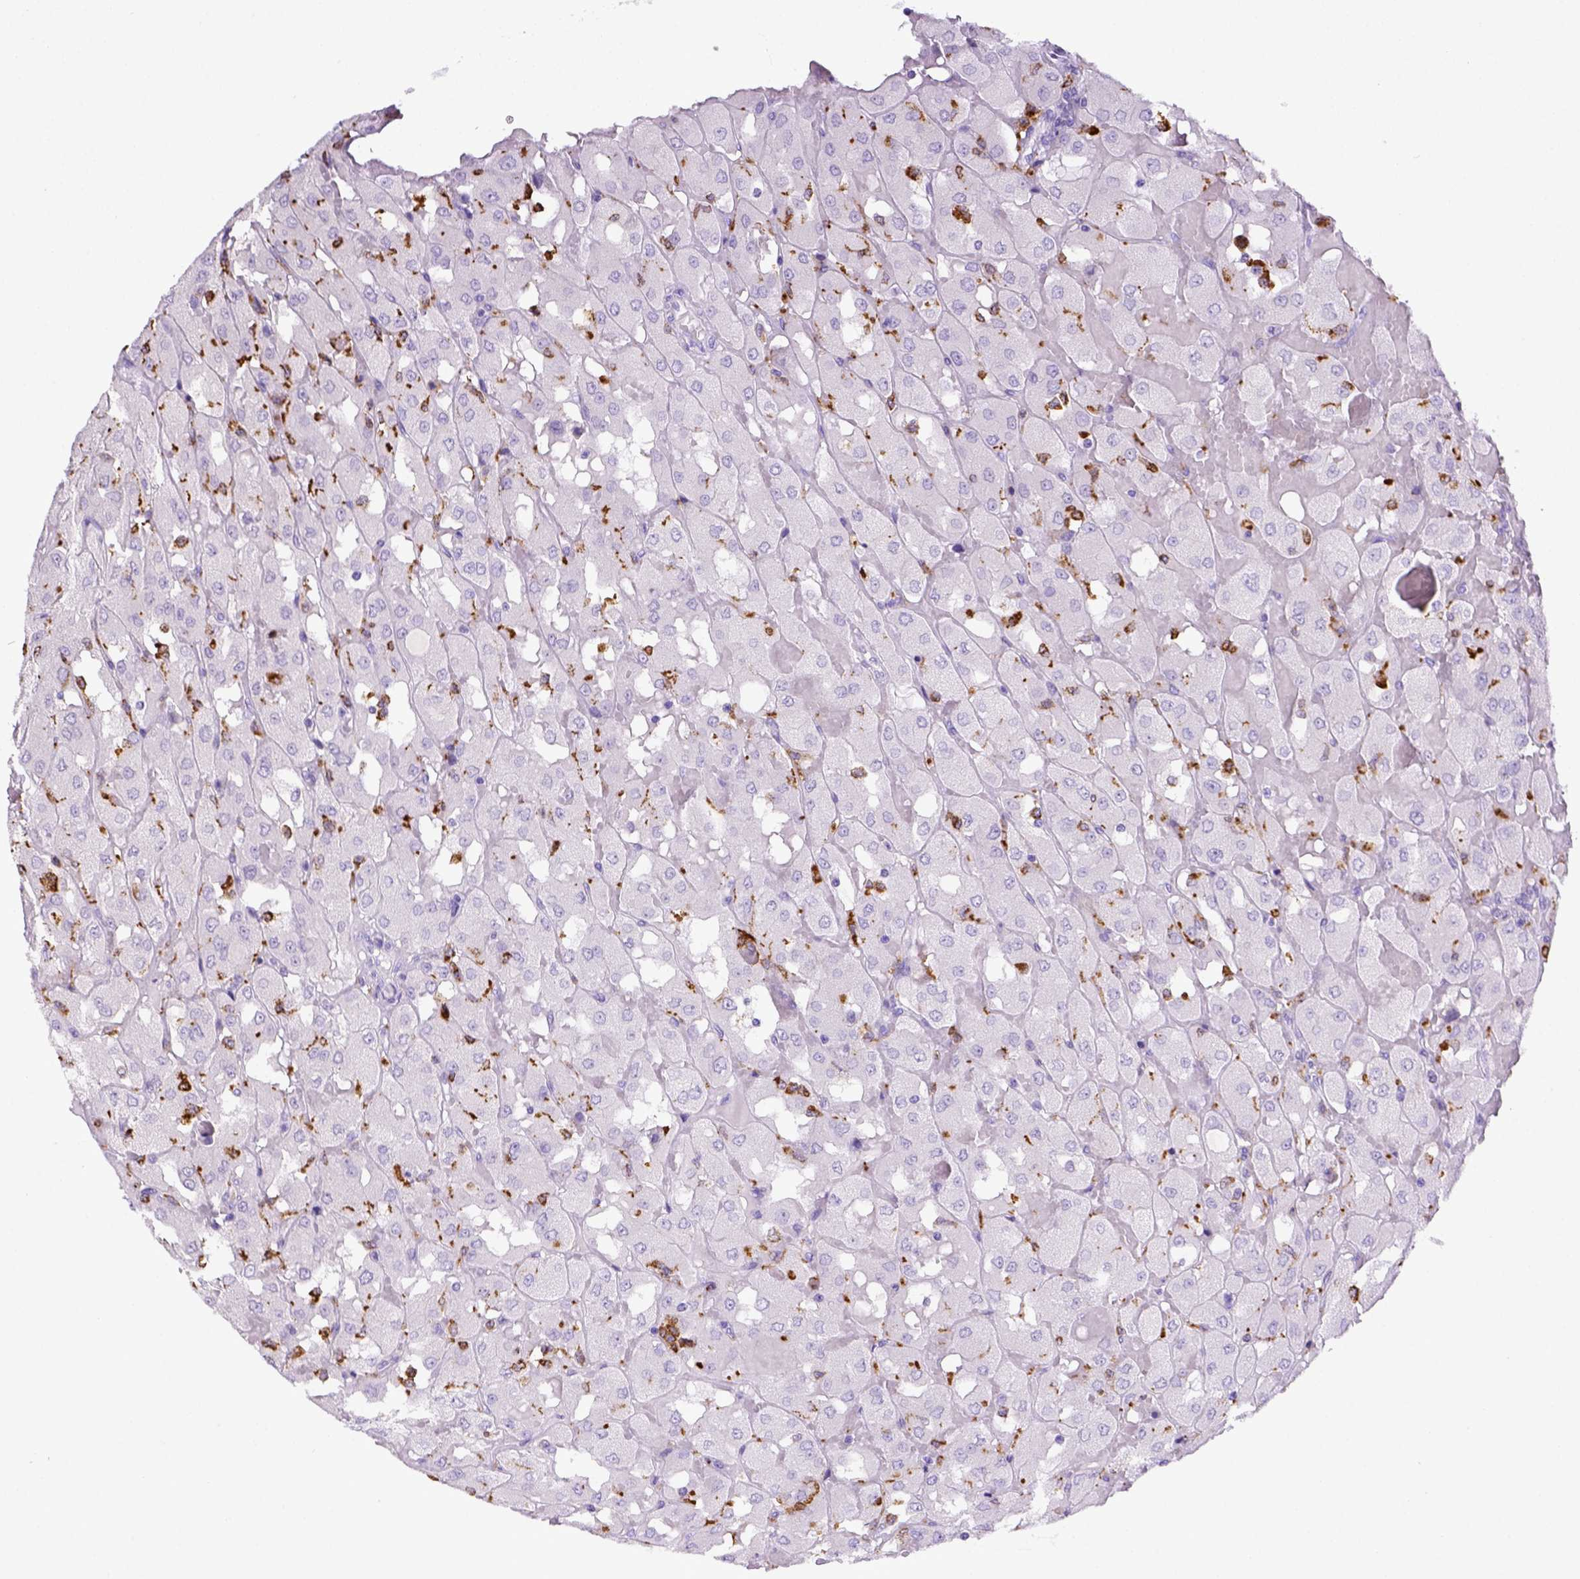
{"staining": {"intensity": "negative", "quantity": "none", "location": "none"}, "tissue": "renal cancer", "cell_type": "Tumor cells", "image_type": "cancer", "snomed": [{"axis": "morphology", "description": "Adenocarcinoma, NOS"}, {"axis": "topography", "description": "Kidney"}], "caption": "Protein analysis of adenocarcinoma (renal) shows no significant staining in tumor cells. (DAB immunohistochemistry (IHC) with hematoxylin counter stain).", "gene": "CD68", "patient": {"sex": "male", "age": 72}}